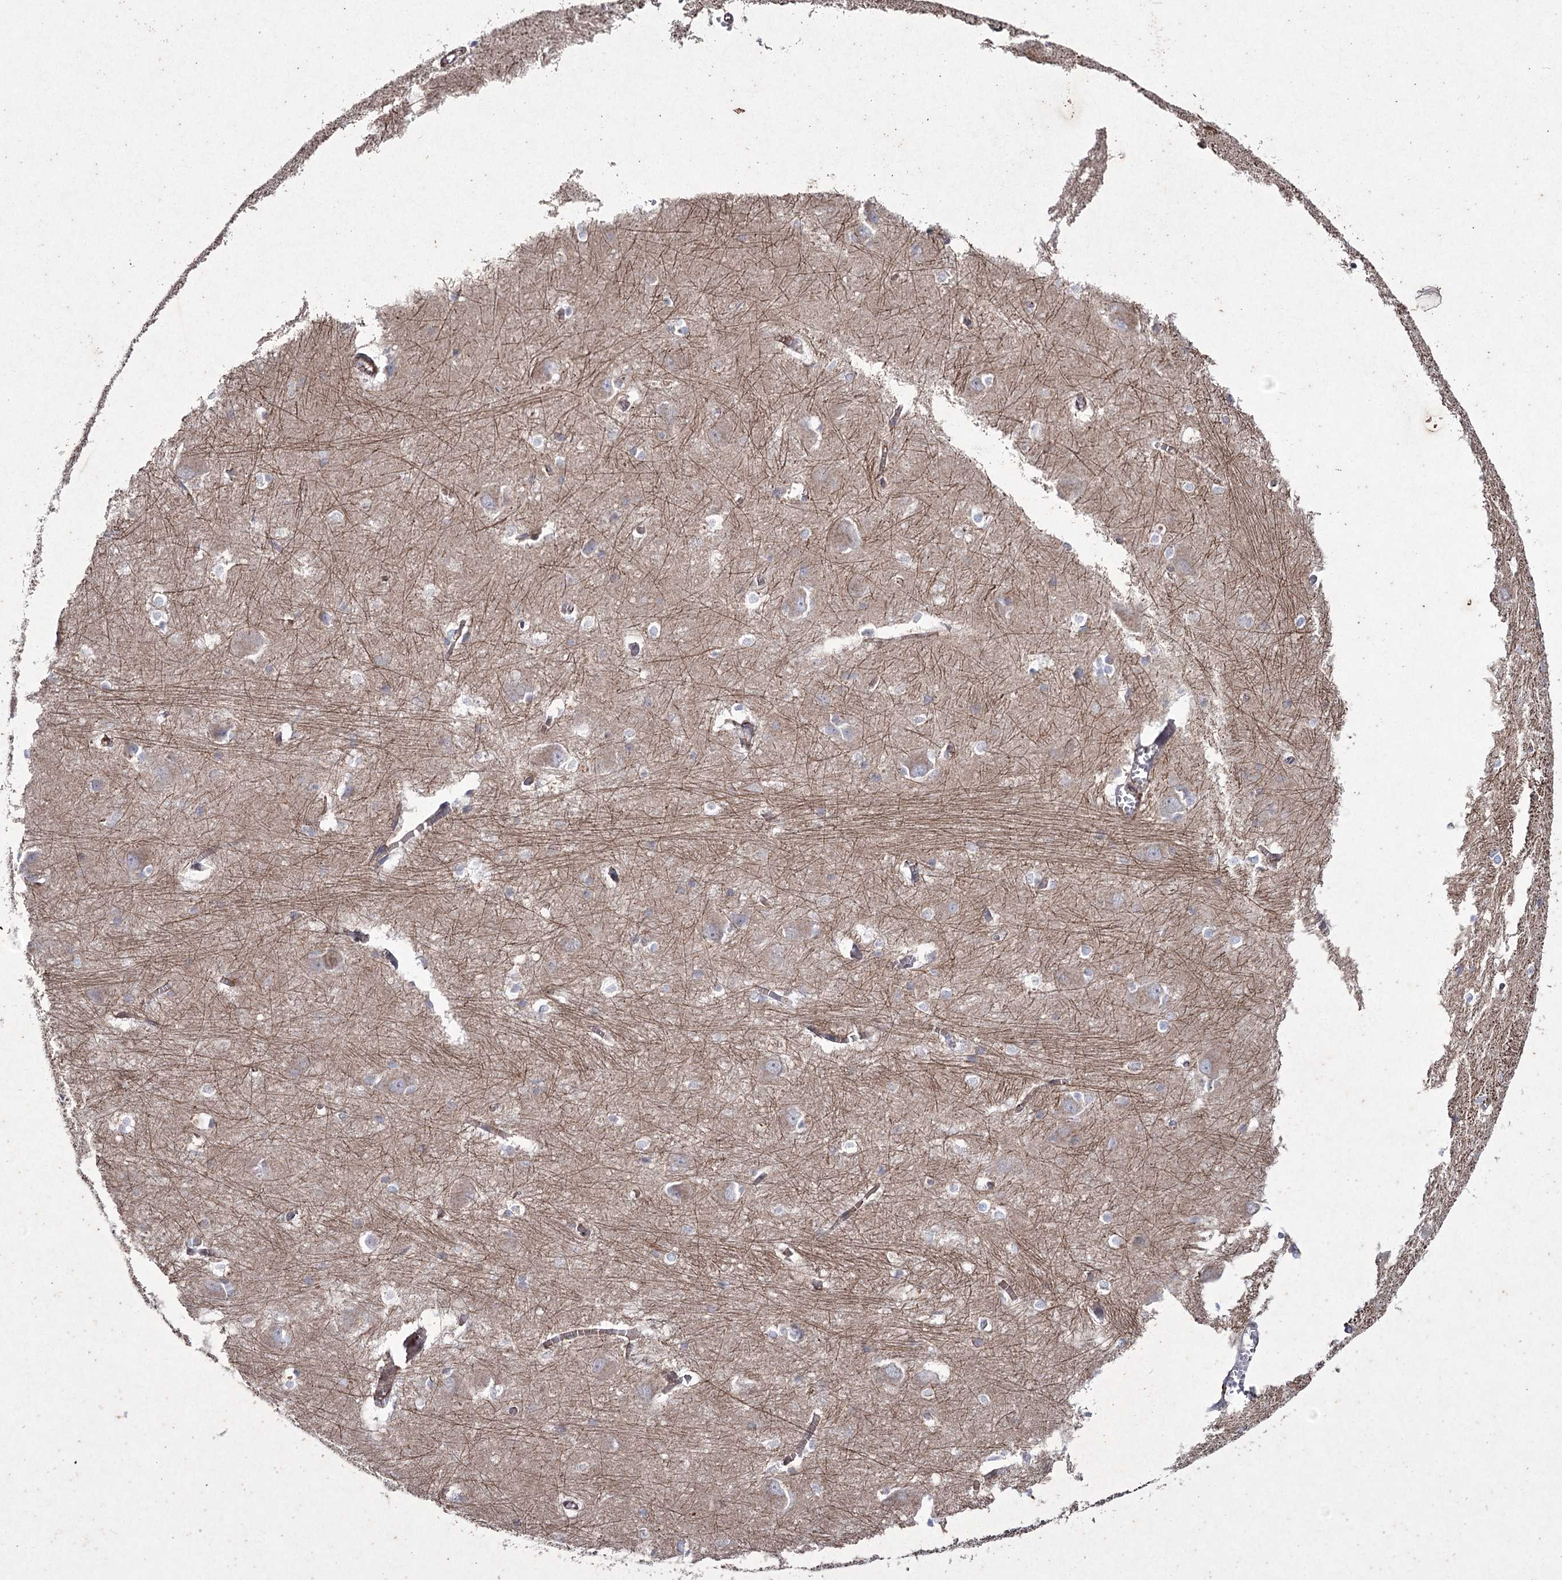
{"staining": {"intensity": "negative", "quantity": "none", "location": "none"}, "tissue": "caudate", "cell_type": "Glial cells", "image_type": "normal", "snomed": [{"axis": "morphology", "description": "Normal tissue, NOS"}, {"axis": "topography", "description": "Lateral ventricle wall"}], "caption": "High magnification brightfield microscopy of benign caudate stained with DAB (brown) and counterstained with hematoxylin (blue): glial cells show no significant staining. (IHC, brightfield microscopy, high magnification).", "gene": "LDLRAD3", "patient": {"sex": "male", "age": 37}}